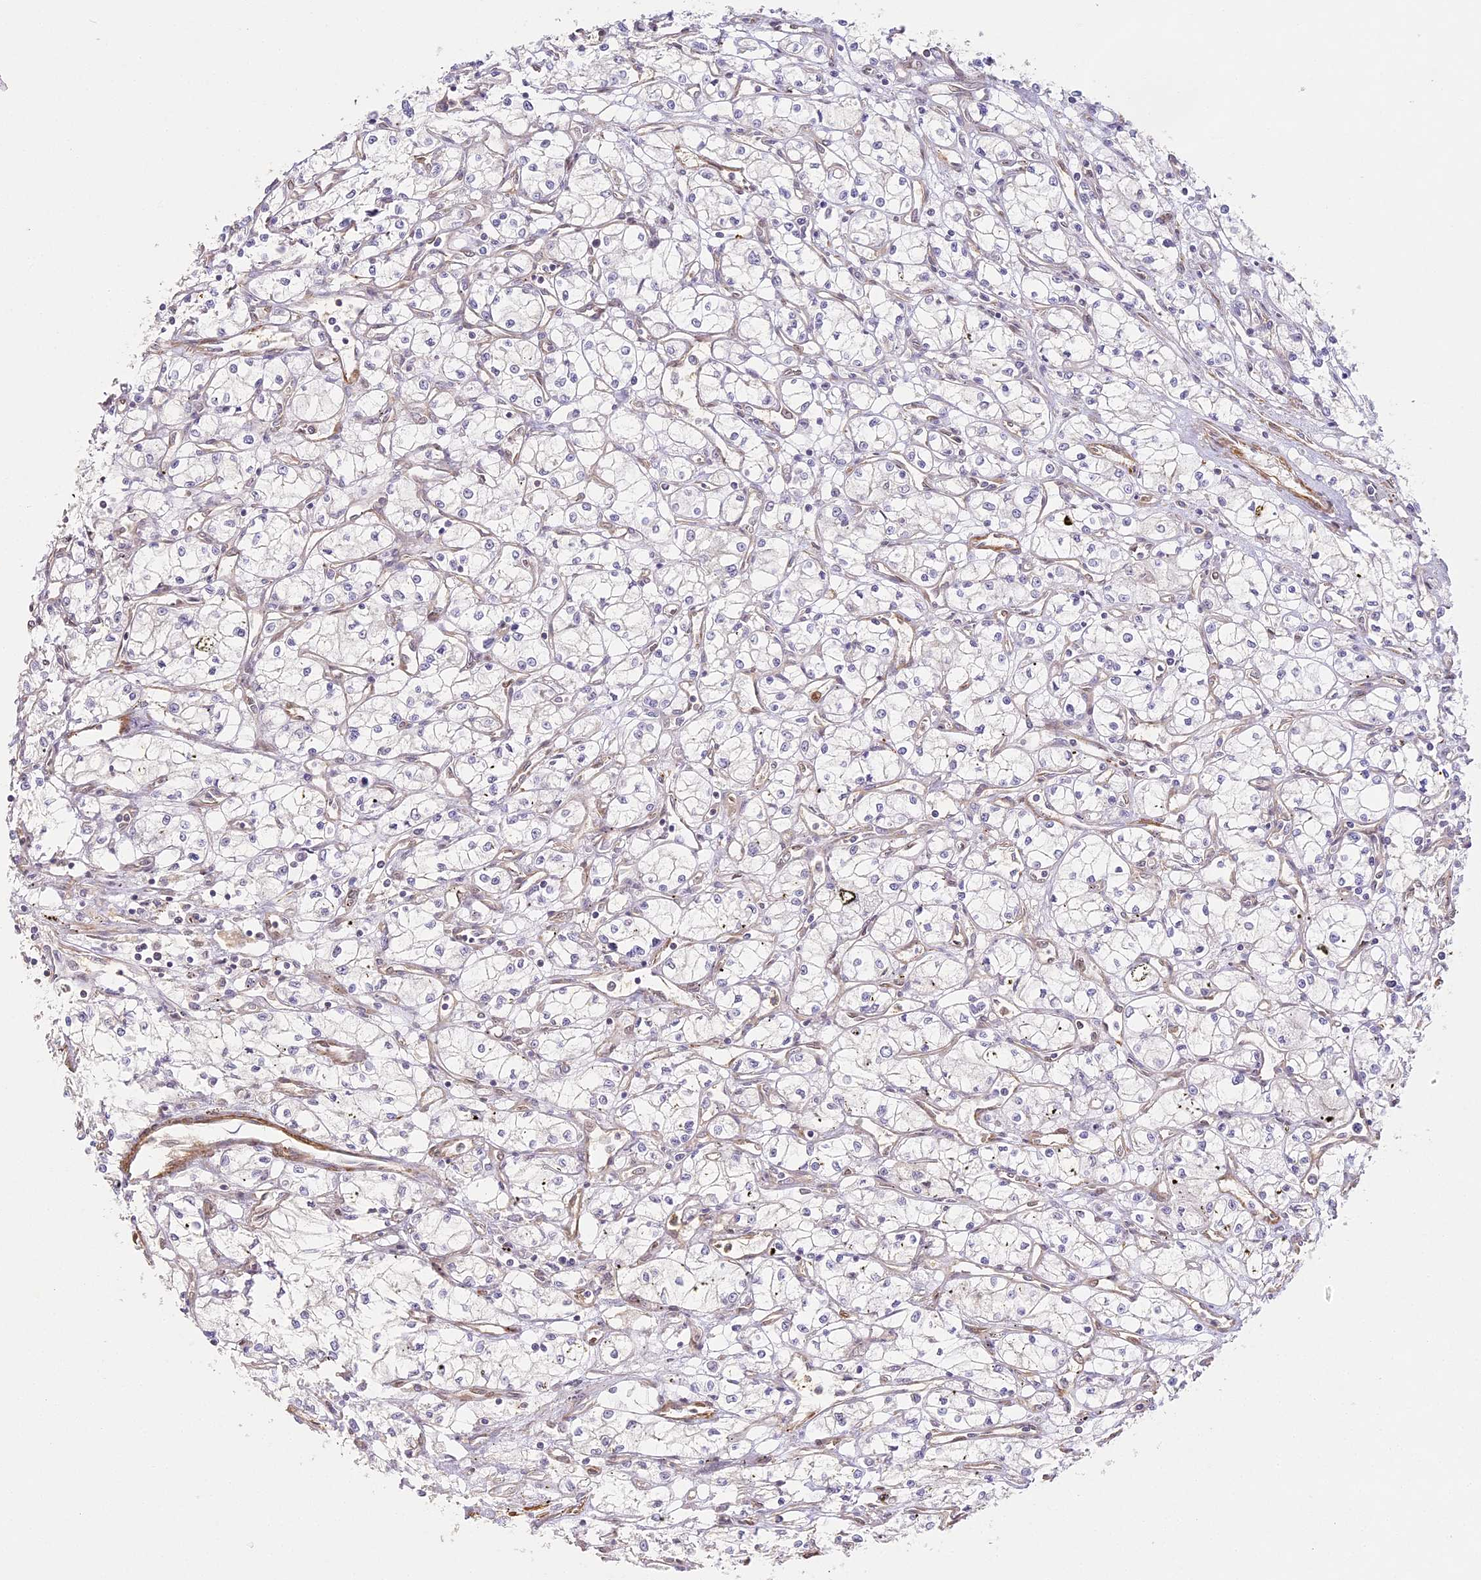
{"staining": {"intensity": "negative", "quantity": "none", "location": "none"}, "tissue": "renal cancer", "cell_type": "Tumor cells", "image_type": "cancer", "snomed": [{"axis": "morphology", "description": "Adenocarcinoma, NOS"}, {"axis": "topography", "description": "Kidney"}], "caption": "DAB immunohistochemical staining of human renal cancer (adenocarcinoma) reveals no significant expression in tumor cells.", "gene": "MED28", "patient": {"sex": "male", "age": 59}}